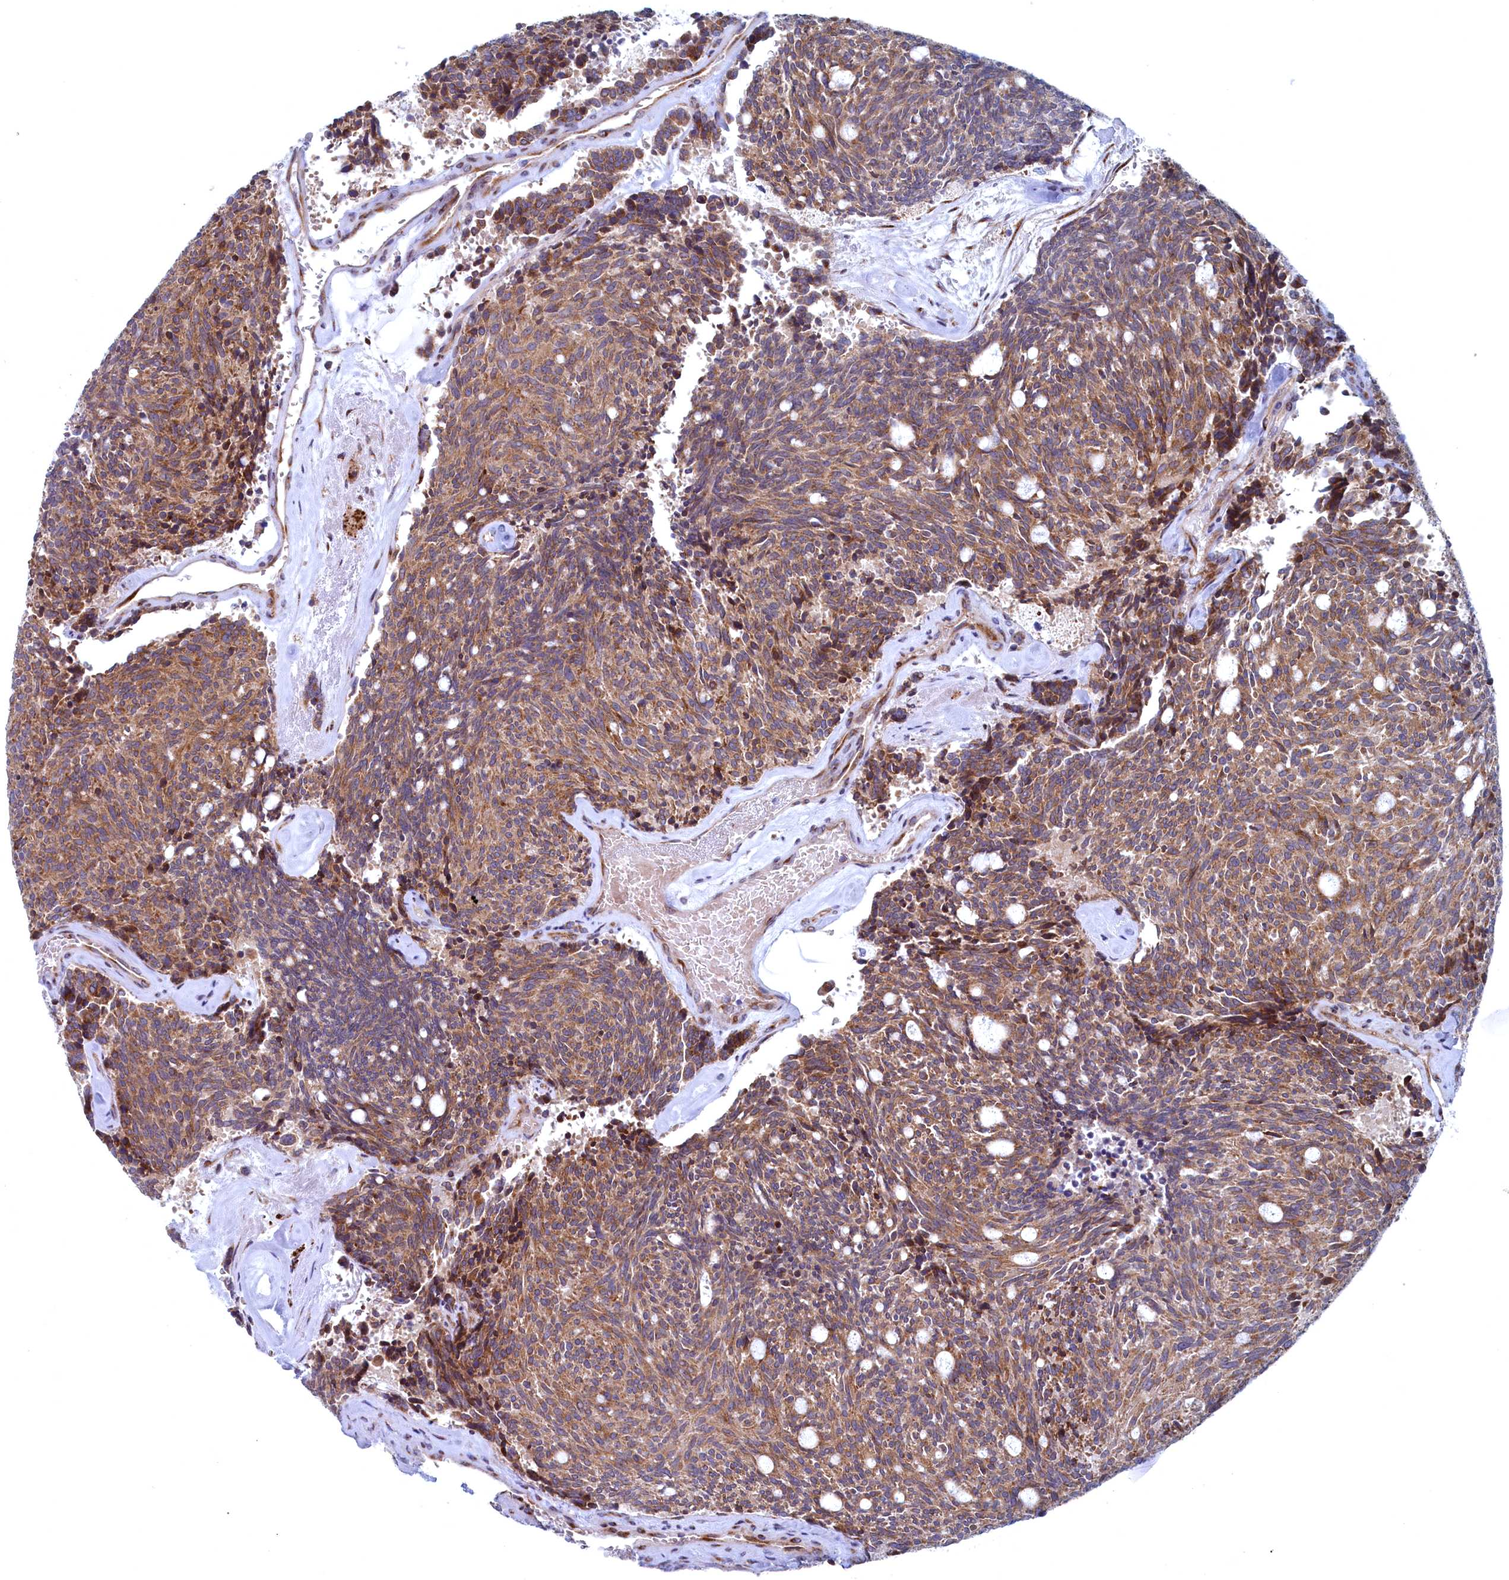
{"staining": {"intensity": "moderate", "quantity": ">75%", "location": "cytoplasmic/membranous"}, "tissue": "carcinoid", "cell_type": "Tumor cells", "image_type": "cancer", "snomed": [{"axis": "morphology", "description": "Carcinoid, malignant, NOS"}, {"axis": "topography", "description": "Pancreas"}], "caption": "Protein analysis of carcinoid tissue exhibits moderate cytoplasmic/membranous expression in about >75% of tumor cells. (Stains: DAB in brown, nuclei in blue, Microscopy: brightfield microscopy at high magnification).", "gene": "MTFMT", "patient": {"sex": "female", "age": 54}}